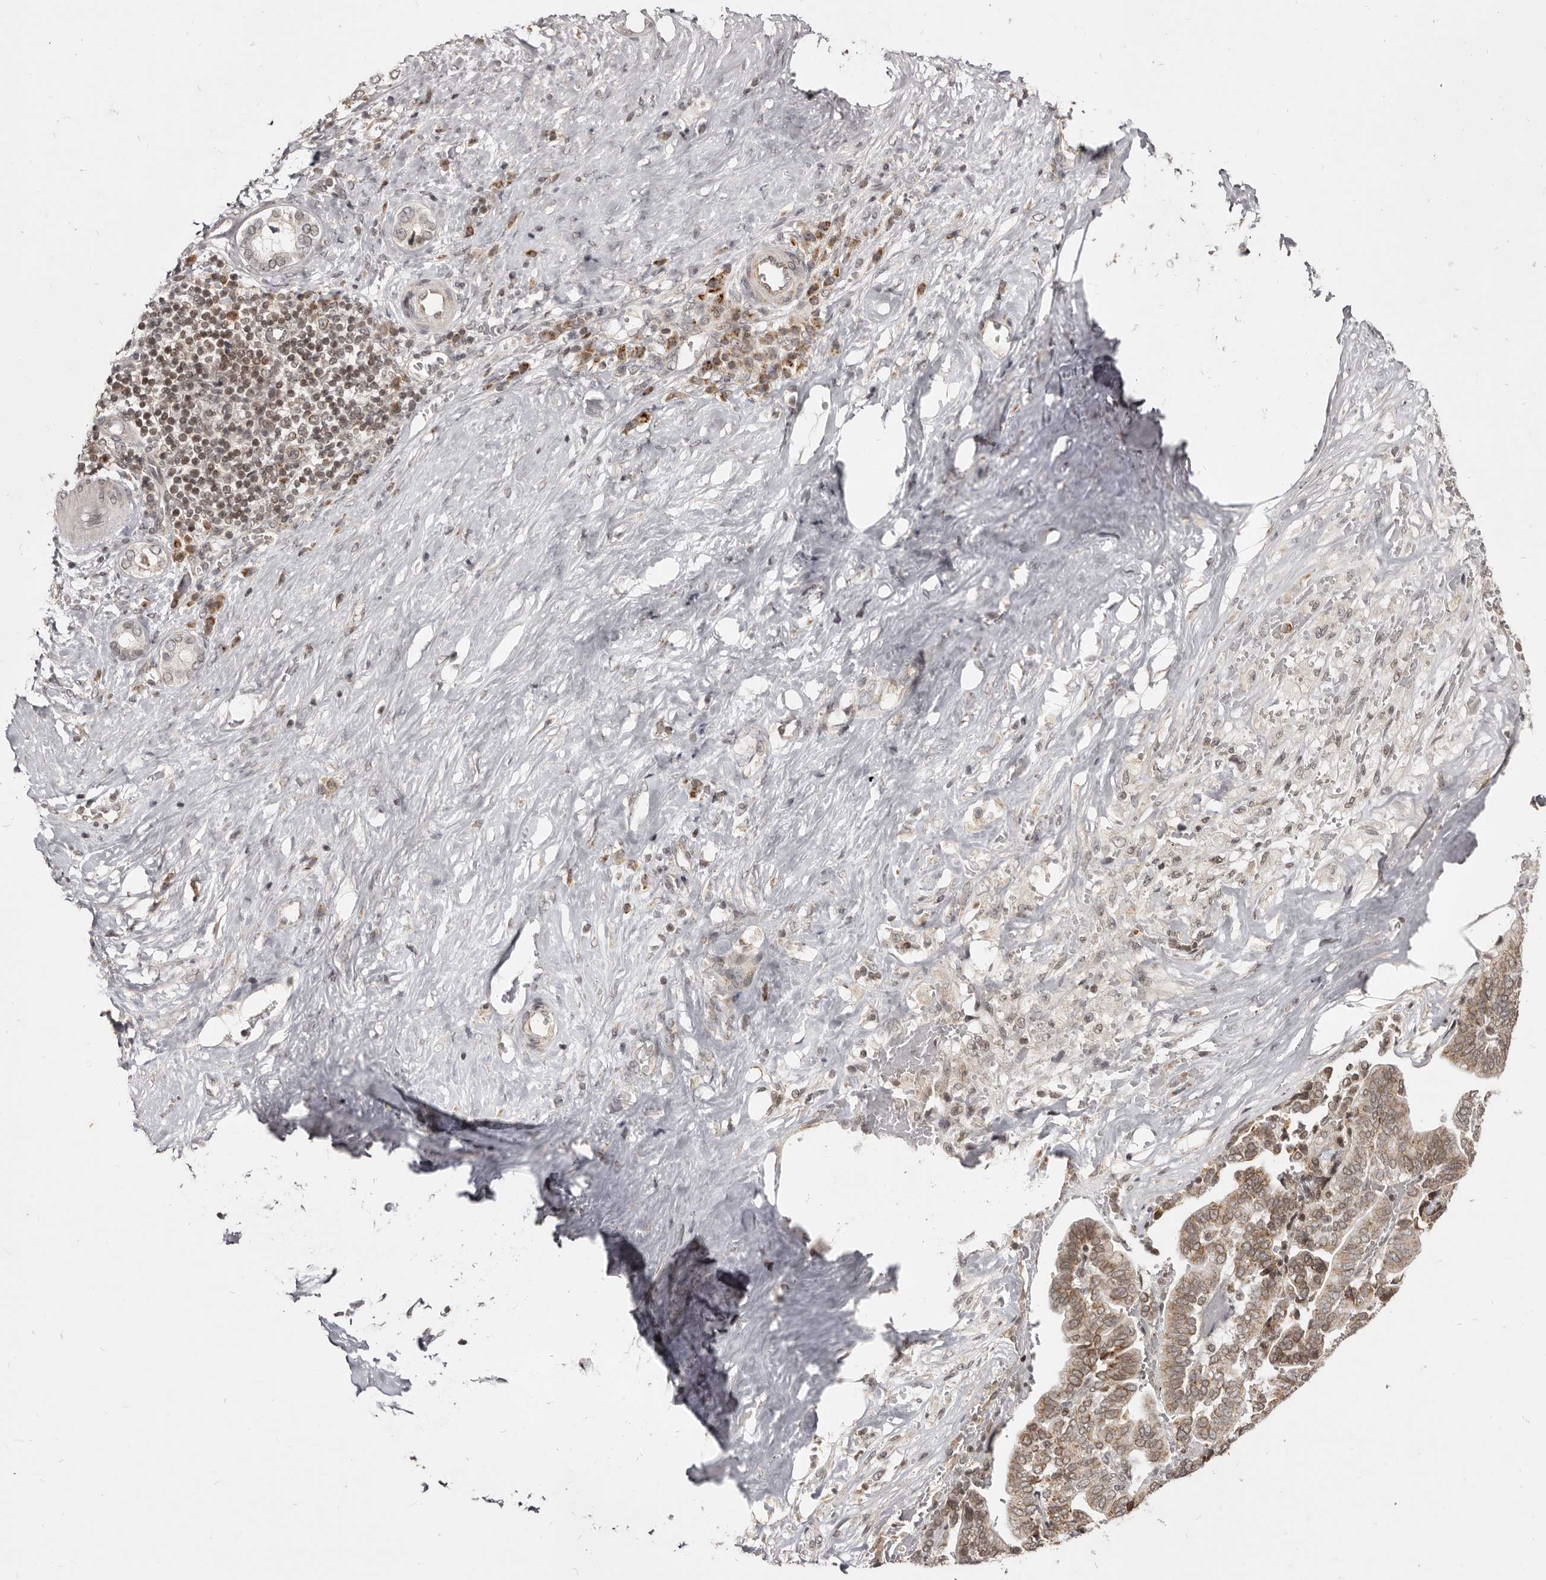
{"staining": {"intensity": "moderate", "quantity": ">75%", "location": "cytoplasmic/membranous,nuclear"}, "tissue": "liver cancer", "cell_type": "Tumor cells", "image_type": "cancer", "snomed": [{"axis": "morphology", "description": "Cholangiocarcinoma"}, {"axis": "topography", "description": "Liver"}], "caption": "Tumor cells demonstrate moderate cytoplasmic/membranous and nuclear staining in about >75% of cells in liver cancer.", "gene": "THUMPD1", "patient": {"sex": "female", "age": 75}}